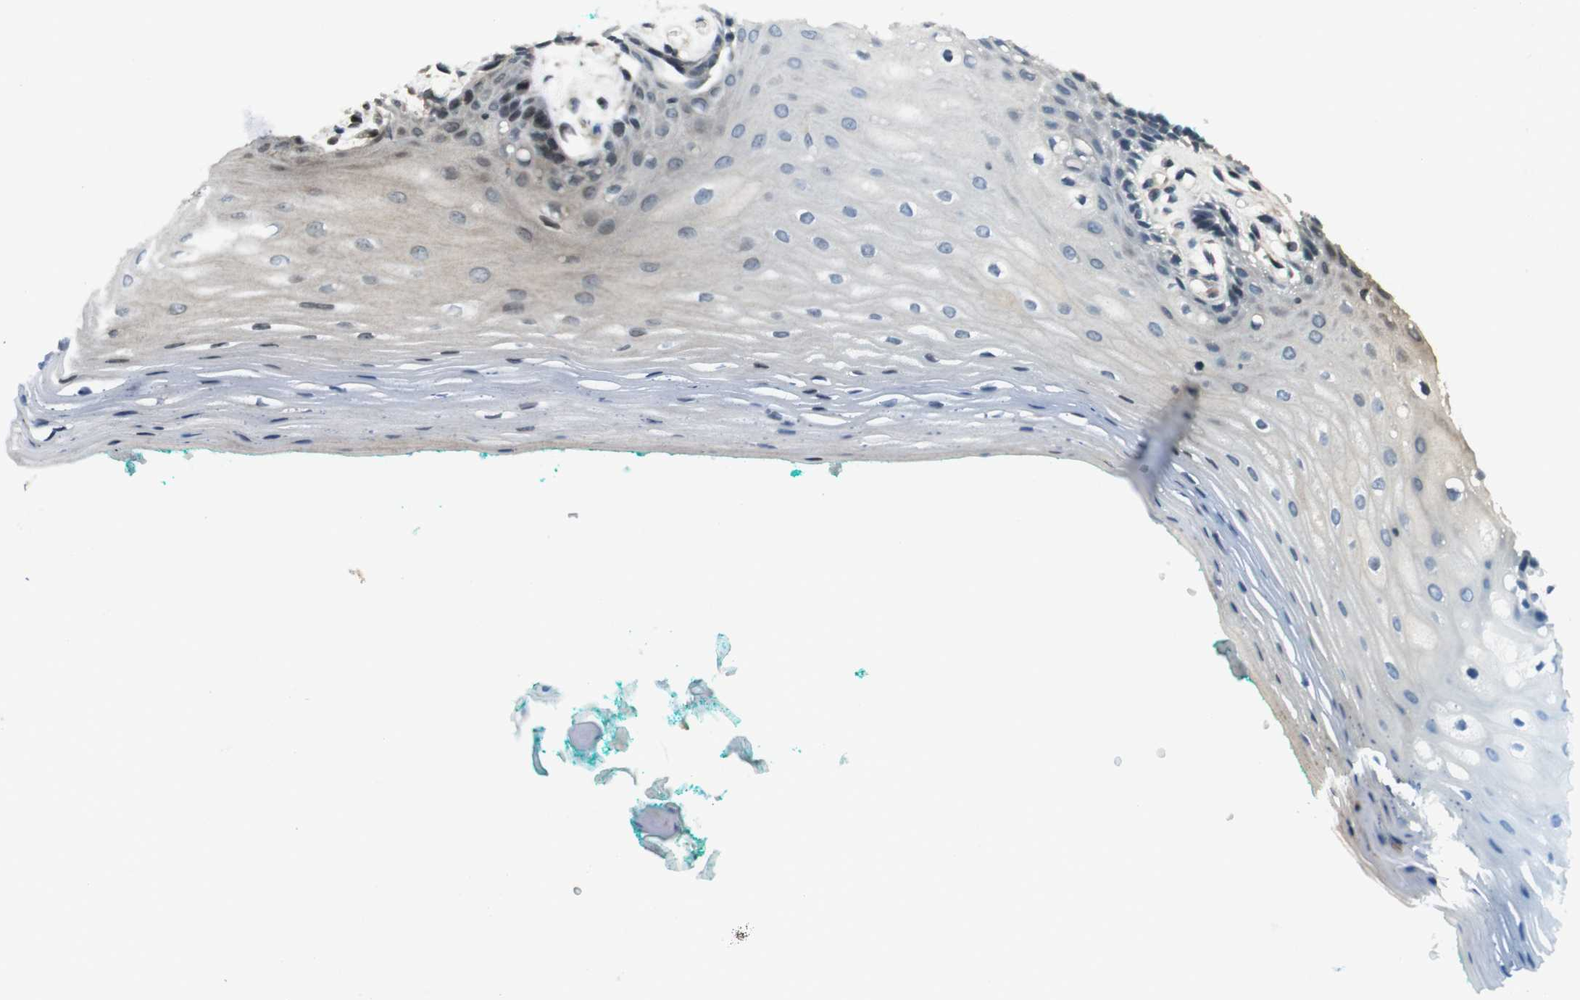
{"staining": {"intensity": "weak", "quantity": "25%-75%", "location": "cytoplasmic/membranous,nuclear"}, "tissue": "oral mucosa", "cell_type": "Squamous epithelial cells", "image_type": "normal", "snomed": [{"axis": "morphology", "description": "Normal tissue, NOS"}, {"axis": "topography", "description": "Skeletal muscle"}, {"axis": "topography", "description": "Oral tissue"}, {"axis": "topography", "description": "Peripheral nerve tissue"}], "caption": "Human oral mucosa stained for a protein (brown) exhibits weak cytoplasmic/membranous,nuclear positive positivity in approximately 25%-75% of squamous epithelial cells.", "gene": "TIAM2", "patient": {"sex": "female", "age": 84}}